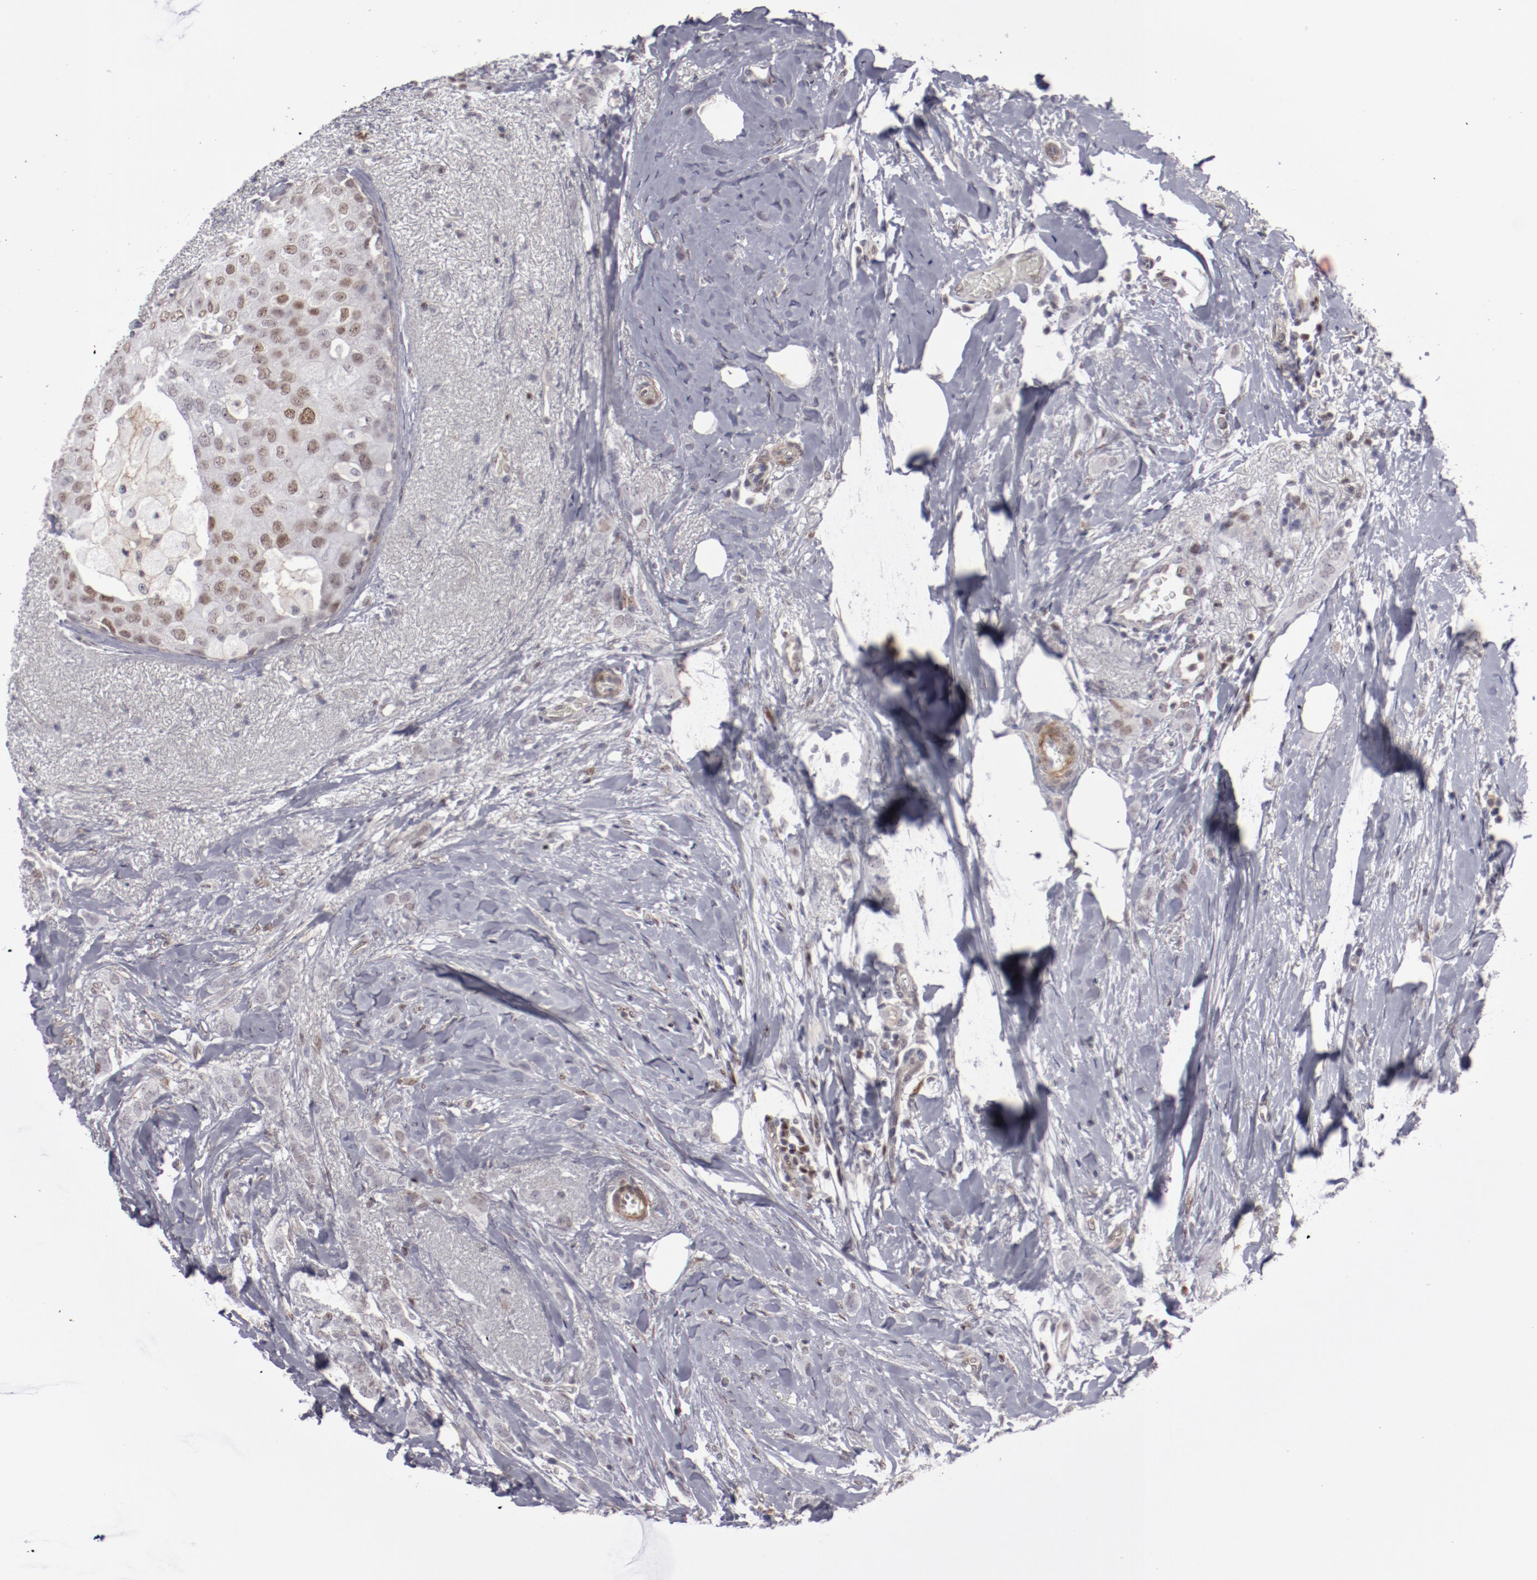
{"staining": {"intensity": "negative", "quantity": "none", "location": "none"}, "tissue": "breast cancer", "cell_type": "Tumor cells", "image_type": "cancer", "snomed": [{"axis": "morphology", "description": "Lobular carcinoma"}, {"axis": "topography", "description": "Breast"}], "caption": "DAB immunohistochemical staining of breast lobular carcinoma demonstrates no significant positivity in tumor cells.", "gene": "LEF1", "patient": {"sex": "female", "age": 55}}